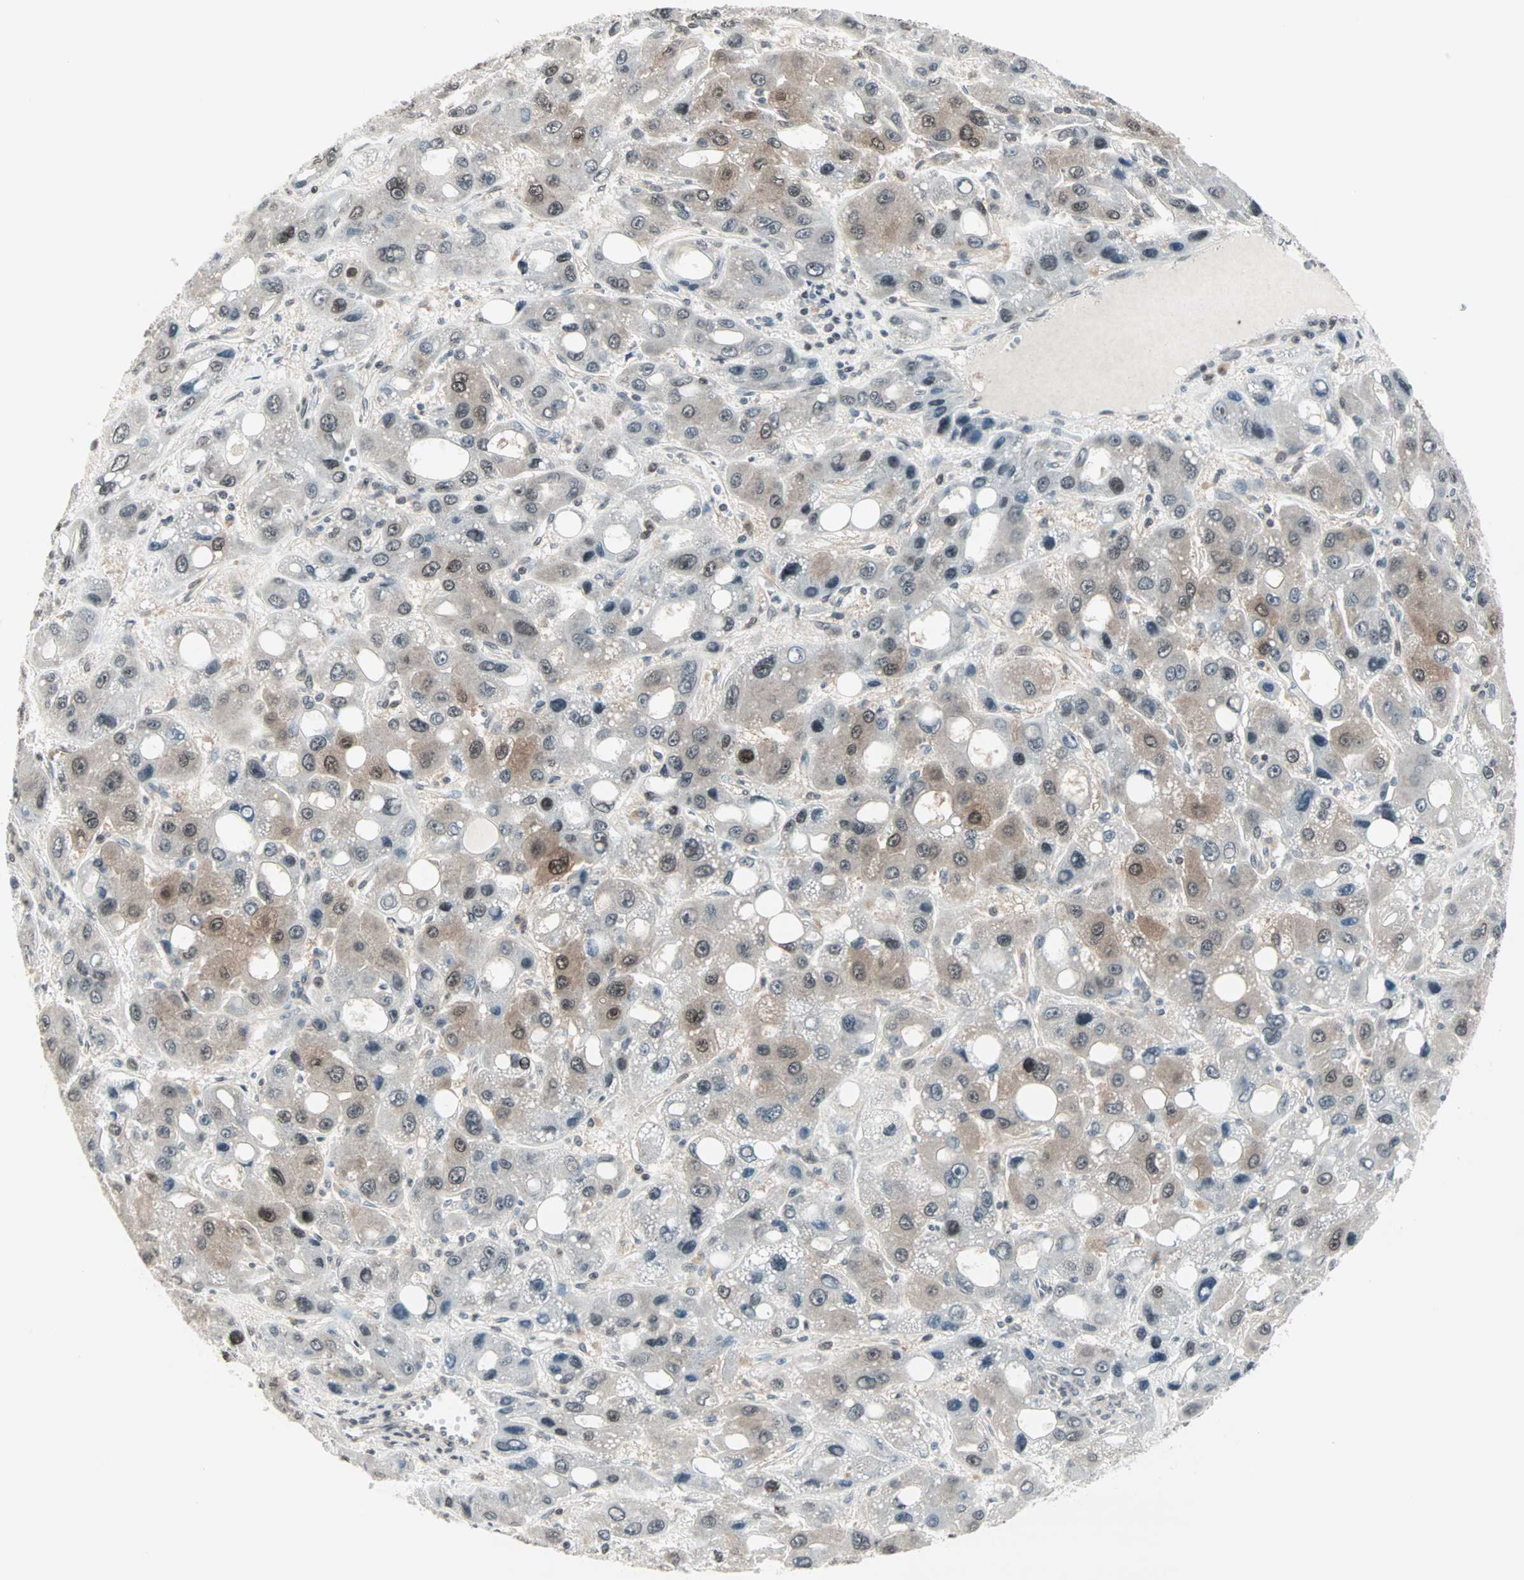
{"staining": {"intensity": "moderate", "quantity": "<25%", "location": "cytoplasmic/membranous,nuclear"}, "tissue": "liver cancer", "cell_type": "Tumor cells", "image_type": "cancer", "snomed": [{"axis": "morphology", "description": "Carcinoma, Hepatocellular, NOS"}, {"axis": "topography", "description": "Liver"}], "caption": "Hepatocellular carcinoma (liver) stained with a brown dye demonstrates moderate cytoplasmic/membranous and nuclear positive expression in about <25% of tumor cells.", "gene": "CBLC", "patient": {"sex": "male", "age": 55}}